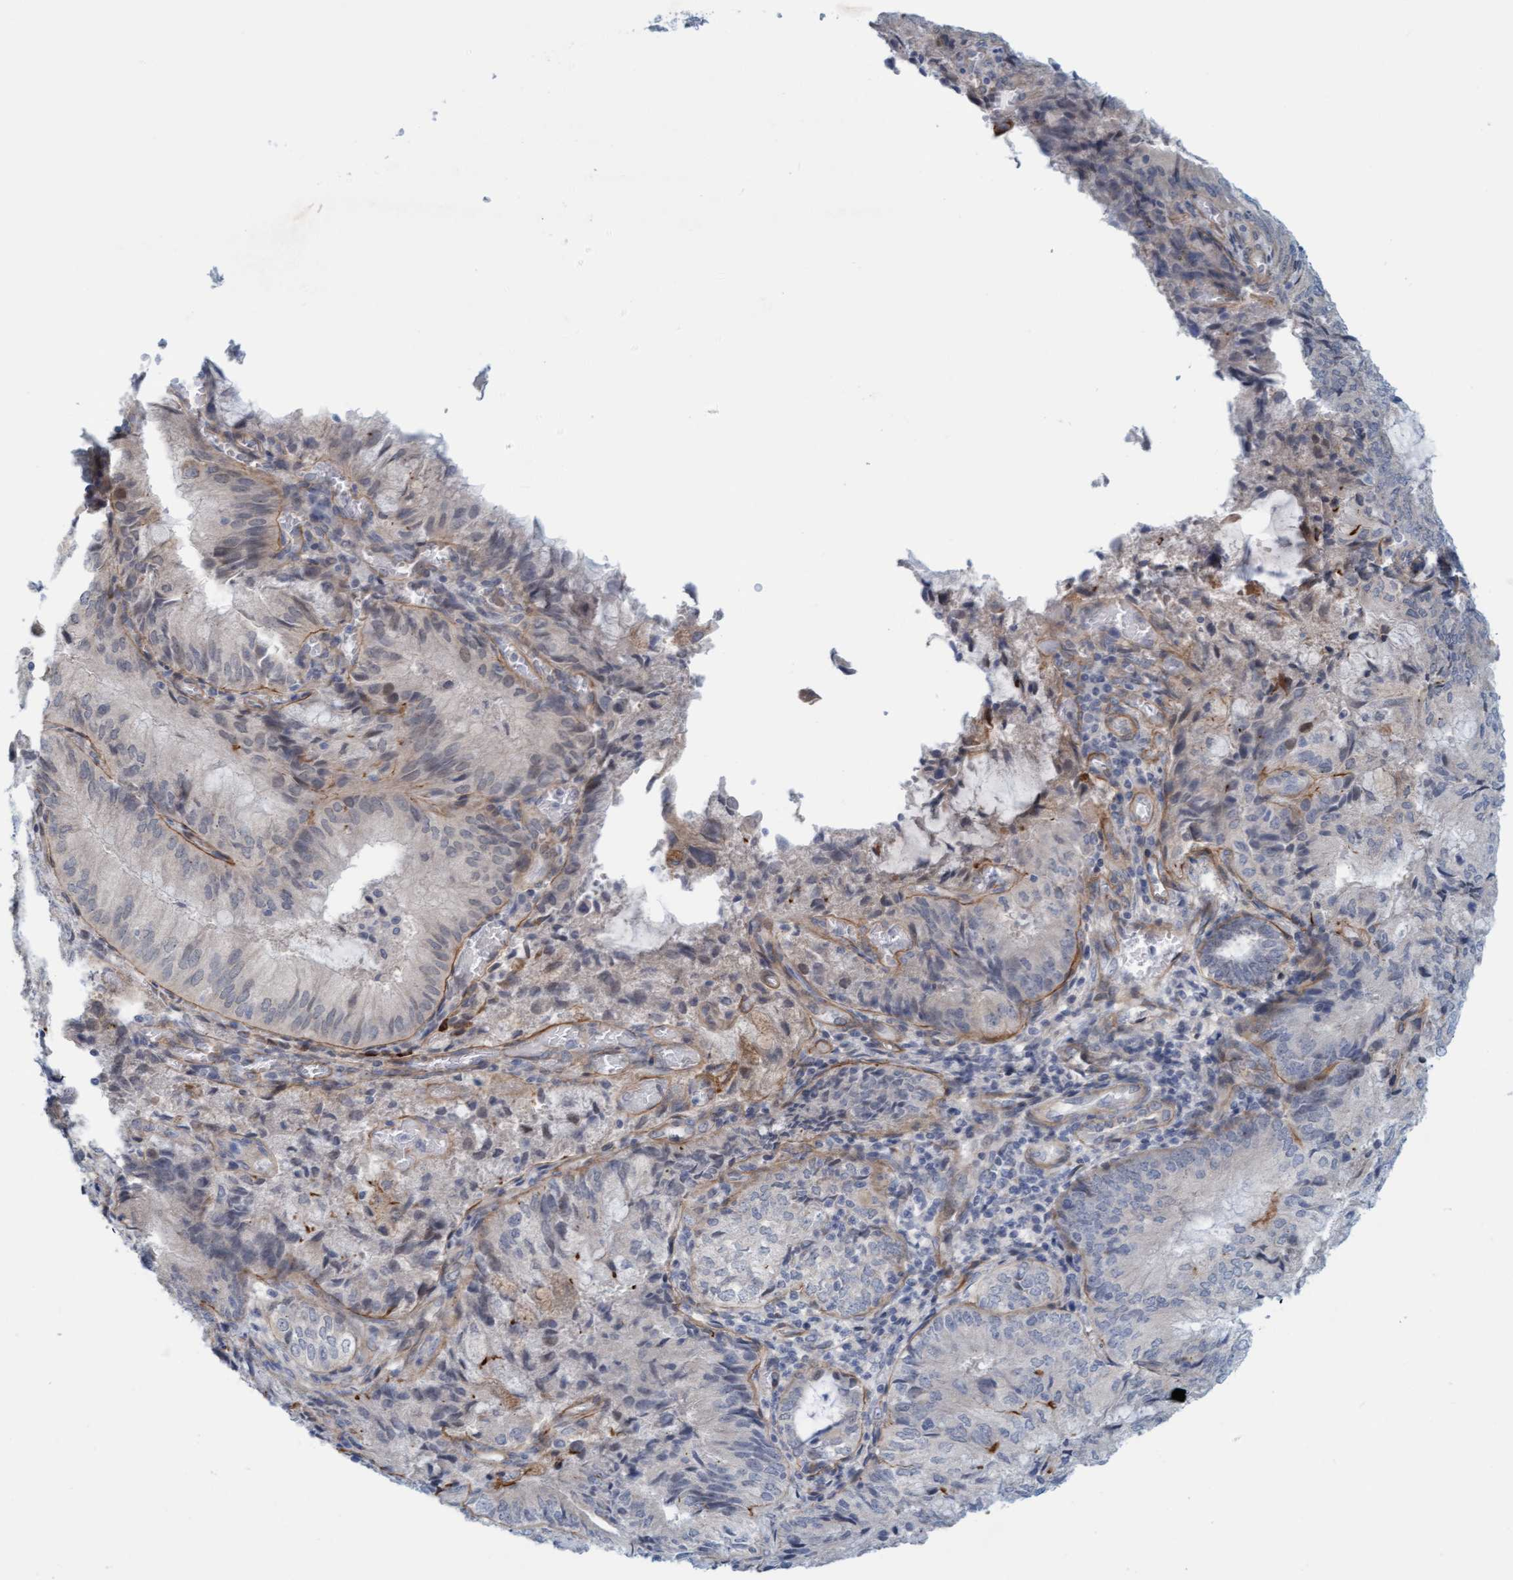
{"staining": {"intensity": "moderate", "quantity": "<25%", "location": "cytoplasmic/membranous"}, "tissue": "endometrial cancer", "cell_type": "Tumor cells", "image_type": "cancer", "snomed": [{"axis": "morphology", "description": "Adenocarcinoma, NOS"}, {"axis": "topography", "description": "Endometrium"}], "caption": "Tumor cells show low levels of moderate cytoplasmic/membranous positivity in approximately <25% of cells in human endometrial cancer. The staining is performed using DAB brown chromogen to label protein expression. The nuclei are counter-stained blue using hematoxylin.", "gene": "TSTD2", "patient": {"sex": "female", "age": 81}}